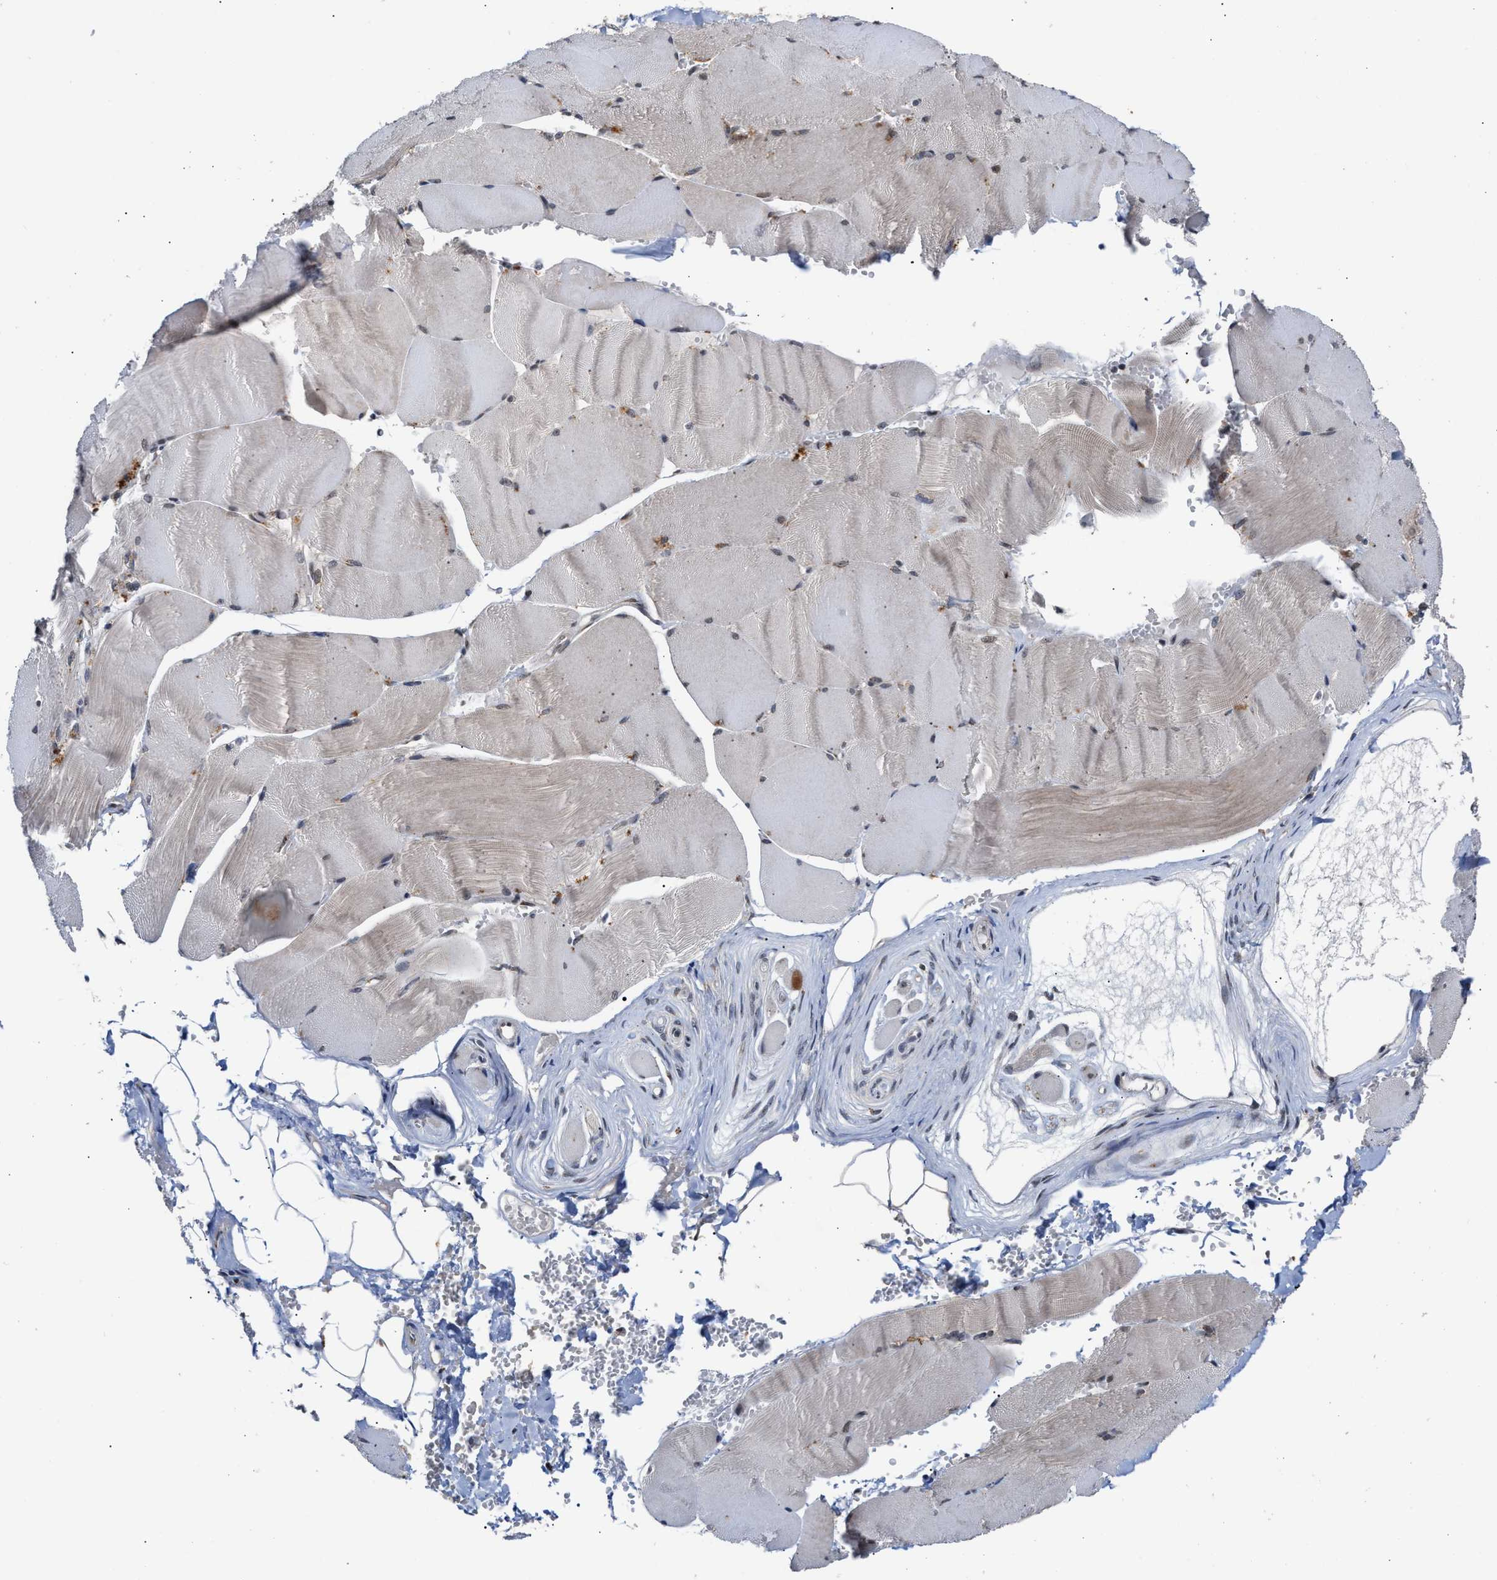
{"staining": {"intensity": "moderate", "quantity": "<25%", "location": "cytoplasmic/membranous"}, "tissue": "skeletal muscle", "cell_type": "Myocytes", "image_type": "normal", "snomed": [{"axis": "morphology", "description": "Normal tissue, NOS"}, {"axis": "topography", "description": "Skin"}, {"axis": "topography", "description": "Skeletal muscle"}], "caption": "DAB immunohistochemical staining of benign human skeletal muscle shows moderate cytoplasmic/membranous protein expression in approximately <25% of myocytes.", "gene": "MKNK2", "patient": {"sex": "male", "age": 83}}